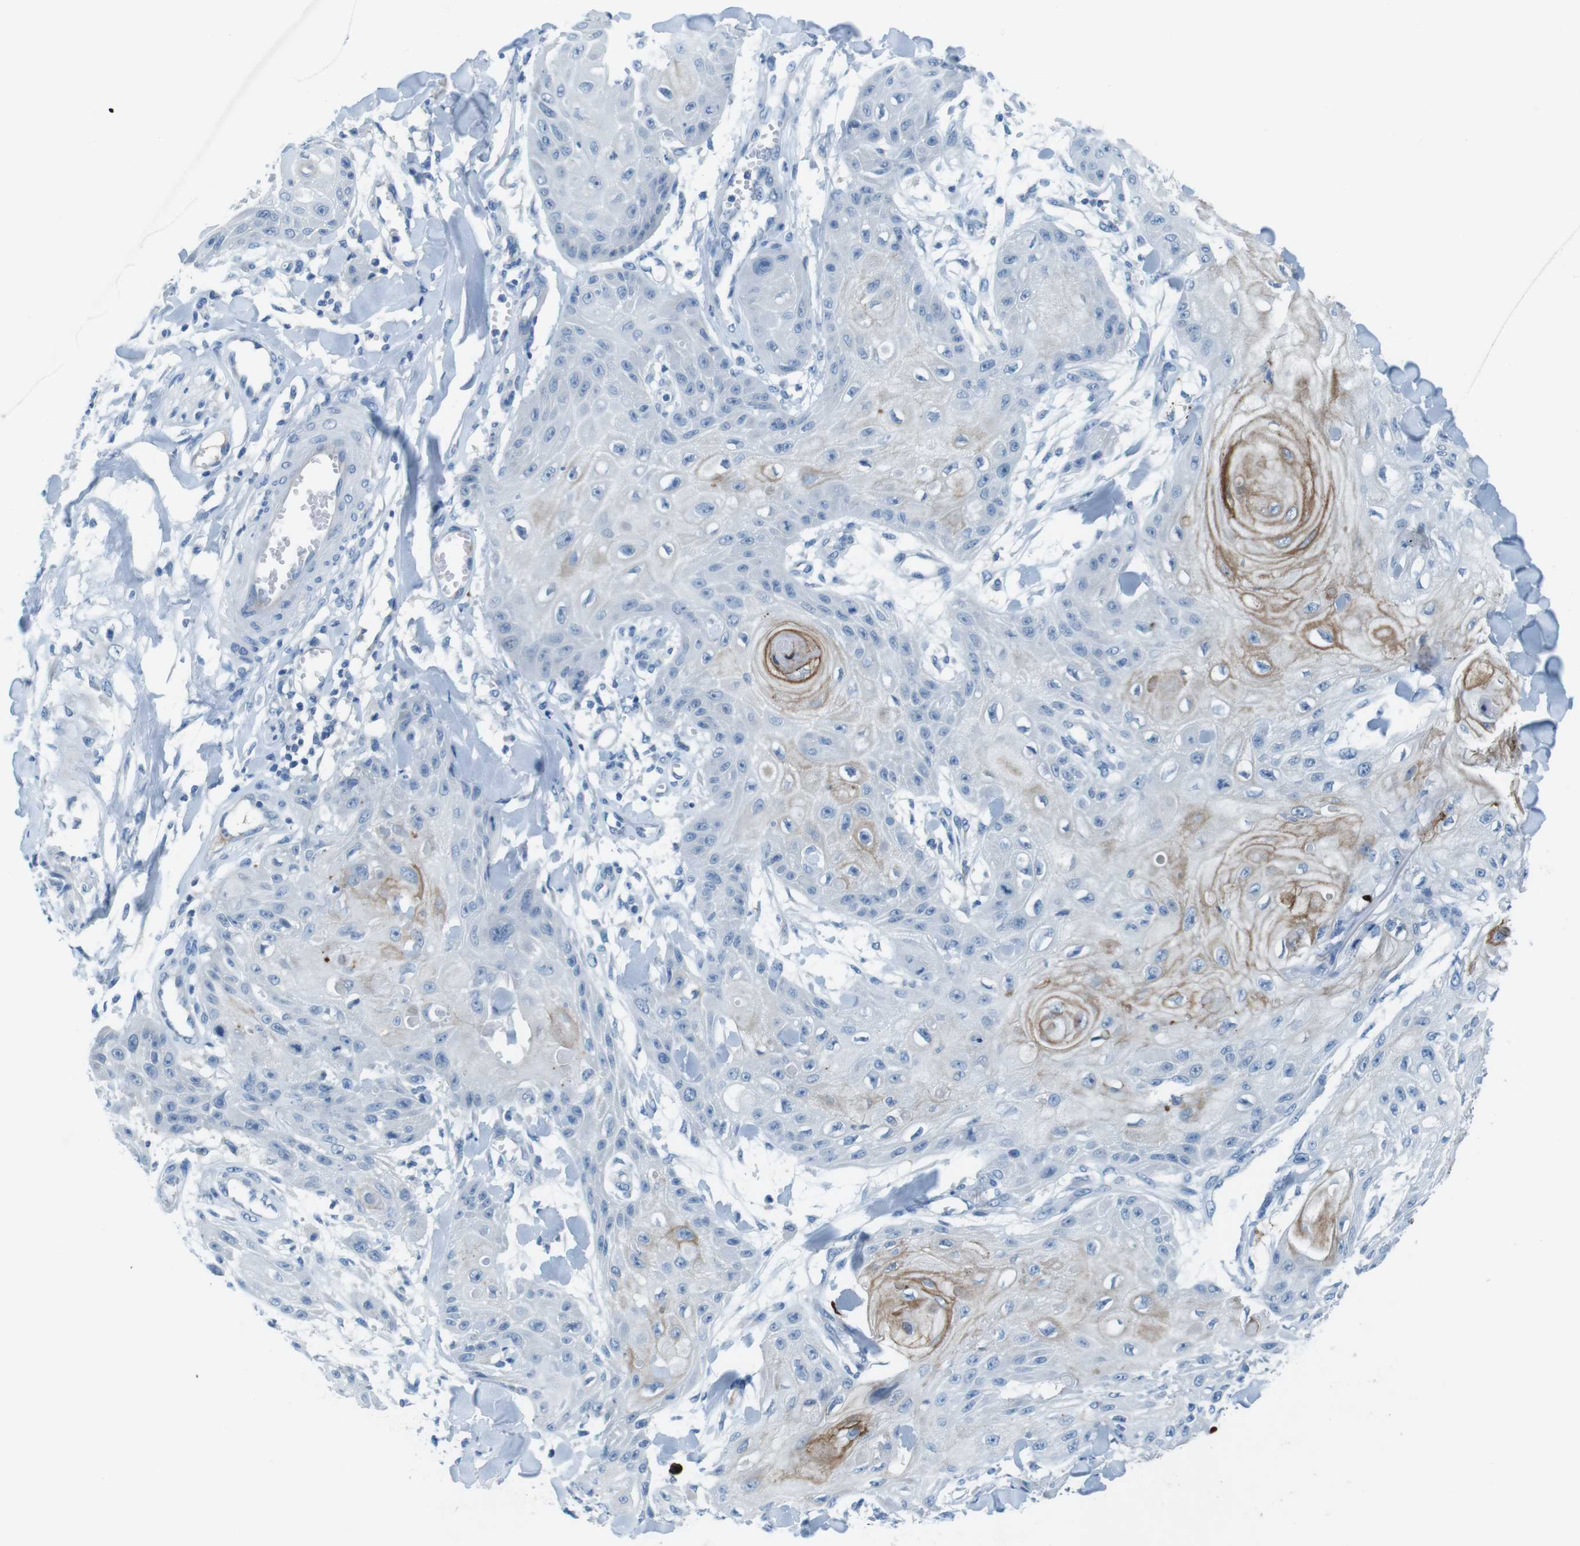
{"staining": {"intensity": "negative", "quantity": "none", "location": "none"}, "tissue": "skin cancer", "cell_type": "Tumor cells", "image_type": "cancer", "snomed": [{"axis": "morphology", "description": "Squamous cell carcinoma, NOS"}, {"axis": "topography", "description": "Skin"}], "caption": "Immunohistochemistry image of squamous cell carcinoma (skin) stained for a protein (brown), which reveals no expression in tumor cells.", "gene": "SLC35A3", "patient": {"sex": "male", "age": 74}}